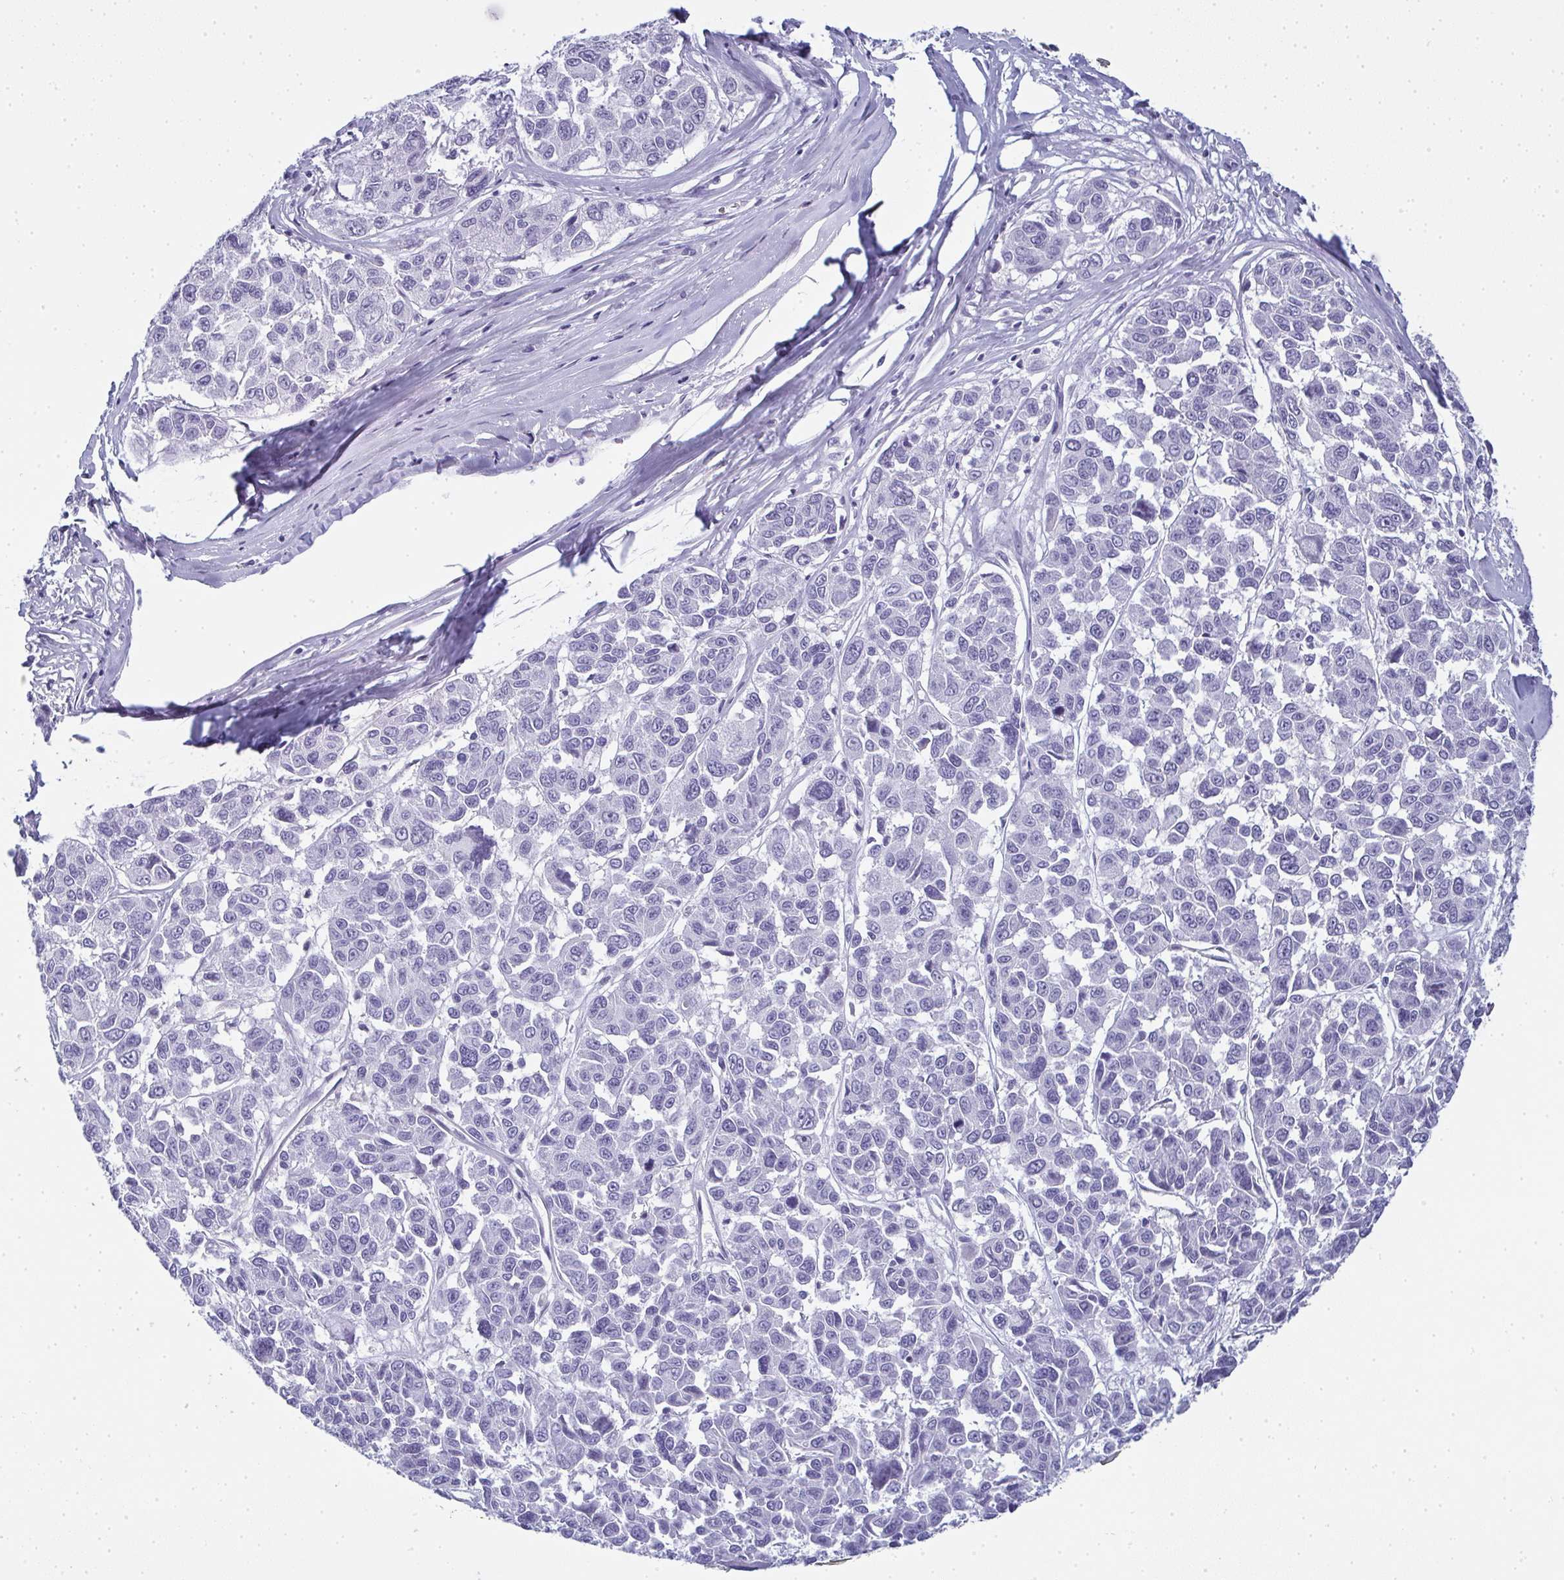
{"staining": {"intensity": "negative", "quantity": "none", "location": "none"}, "tissue": "melanoma", "cell_type": "Tumor cells", "image_type": "cancer", "snomed": [{"axis": "morphology", "description": "Malignant melanoma, NOS"}, {"axis": "topography", "description": "Skin"}], "caption": "This is a image of IHC staining of melanoma, which shows no positivity in tumor cells.", "gene": "SLC36A2", "patient": {"sex": "female", "age": 66}}